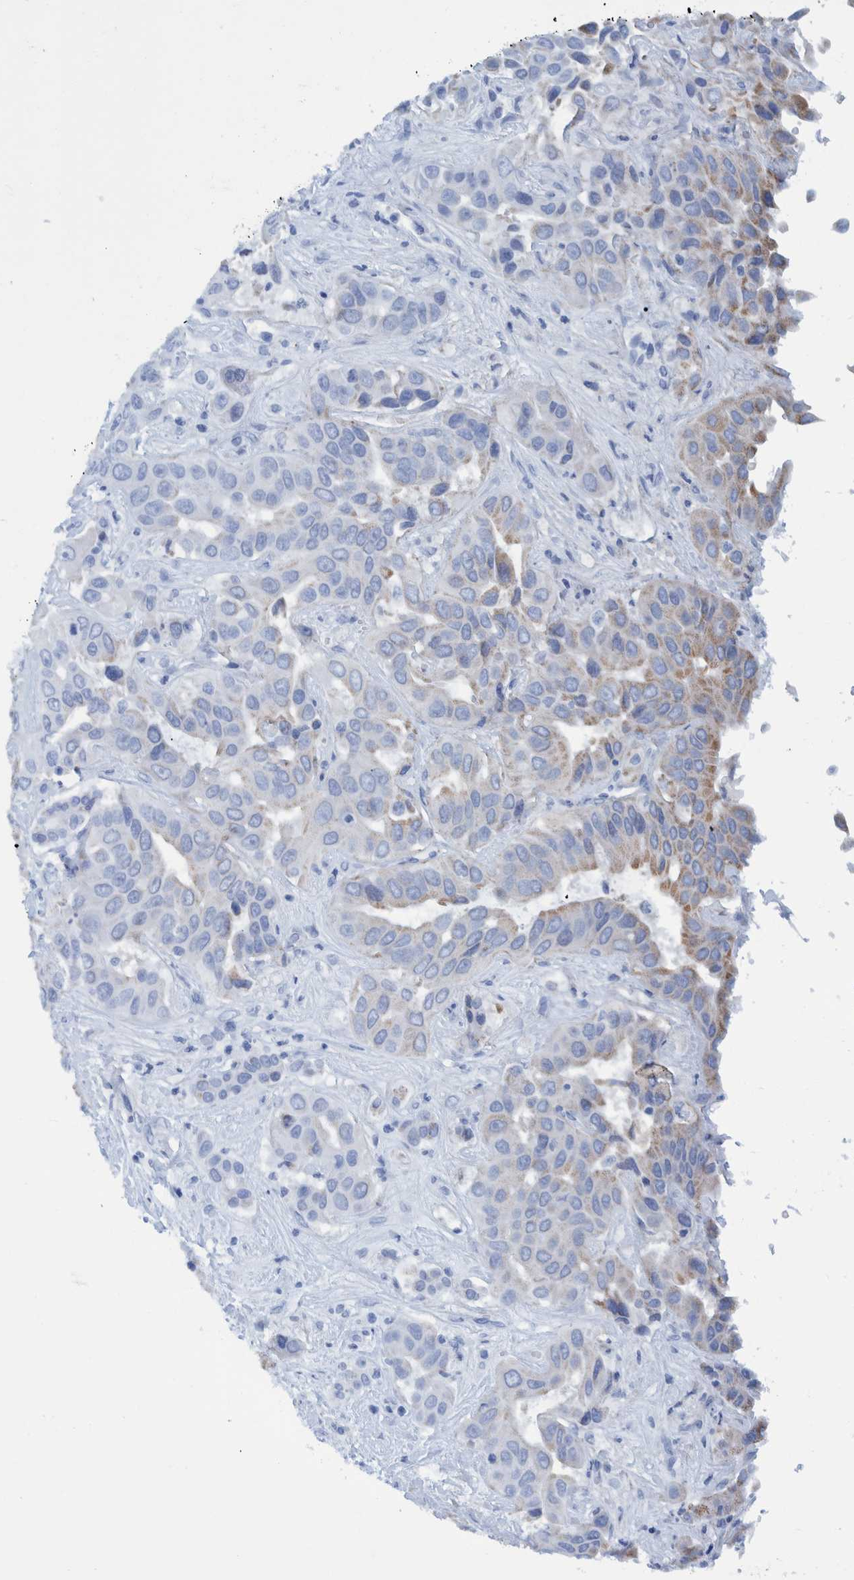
{"staining": {"intensity": "weak", "quantity": "<25%", "location": "cytoplasmic/membranous"}, "tissue": "liver cancer", "cell_type": "Tumor cells", "image_type": "cancer", "snomed": [{"axis": "morphology", "description": "Cholangiocarcinoma"}, {"axis": "topography", "description": "Liver"}], "caption": "Immunohistochemistry micrograph of liver cholangiocarcinoma stained for a protein (brown), which reveals no staining in tumor cells.", "gene": "BZW2", "patient": {"sex": "female", "age": 52}}